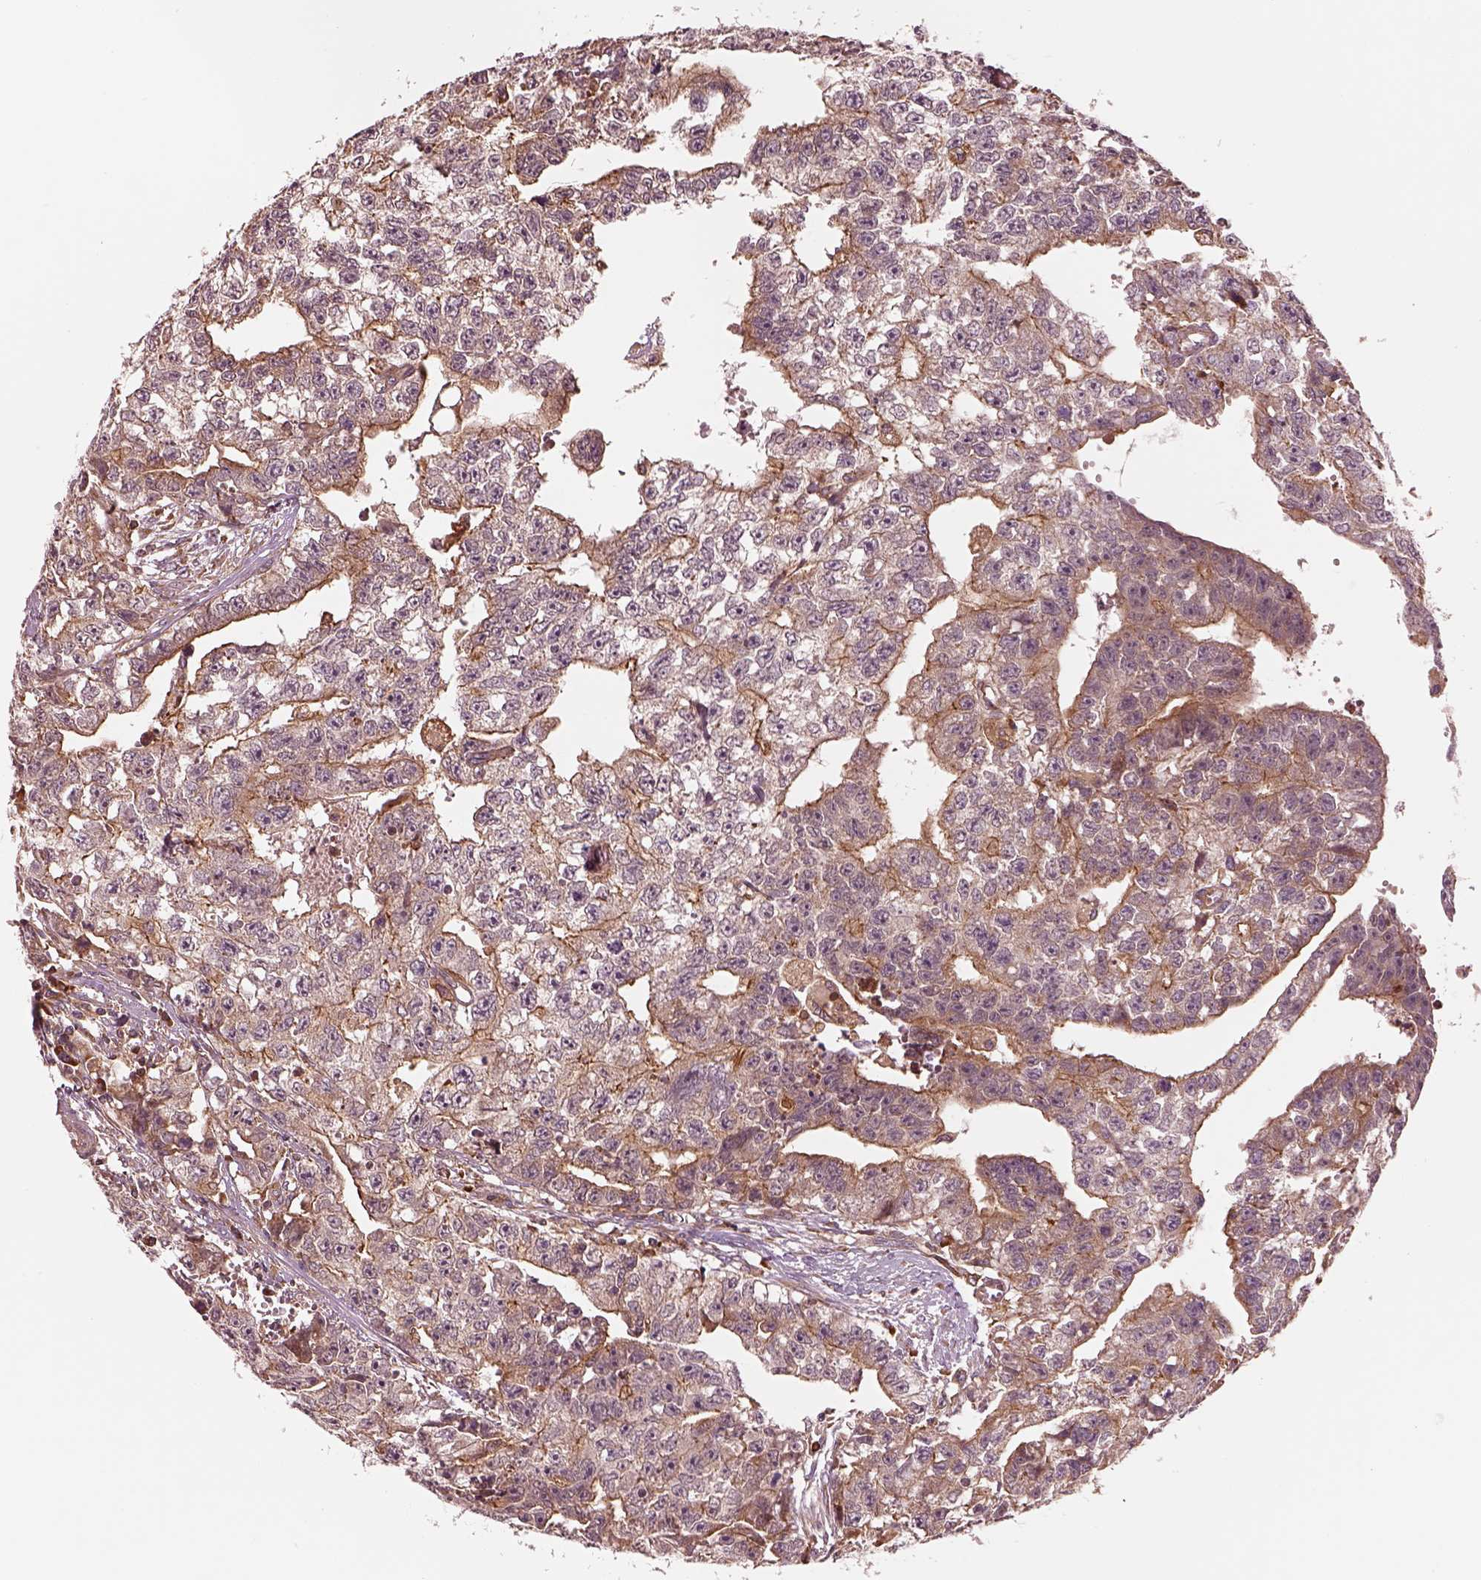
{"staining": {"intensity": "moderate", "quantity": "<25%", "location": "cytoplasmic/membranous"}, "tissue": "testis cancer", "cell_type": "Tumor cells", "image_type": "cancer", "snomed": [{"axis": "morphology", "description": "Carcinoma, Embryonal, NOS"}, {"axis": "morphology", "description": "Teratoma, malignant, NOS"}, {"axis": "topography", "description": "Testis"}], "caption": "IHC histopathology image of human testis cancer (malignant teratoma) stained for a protein (brown), which shows low levels of moderate cytoplasmic/membranous staining in about <25% of tumor cells.", "gene": "ASCC2", "patient": {"sex": "male", "age": 24}}